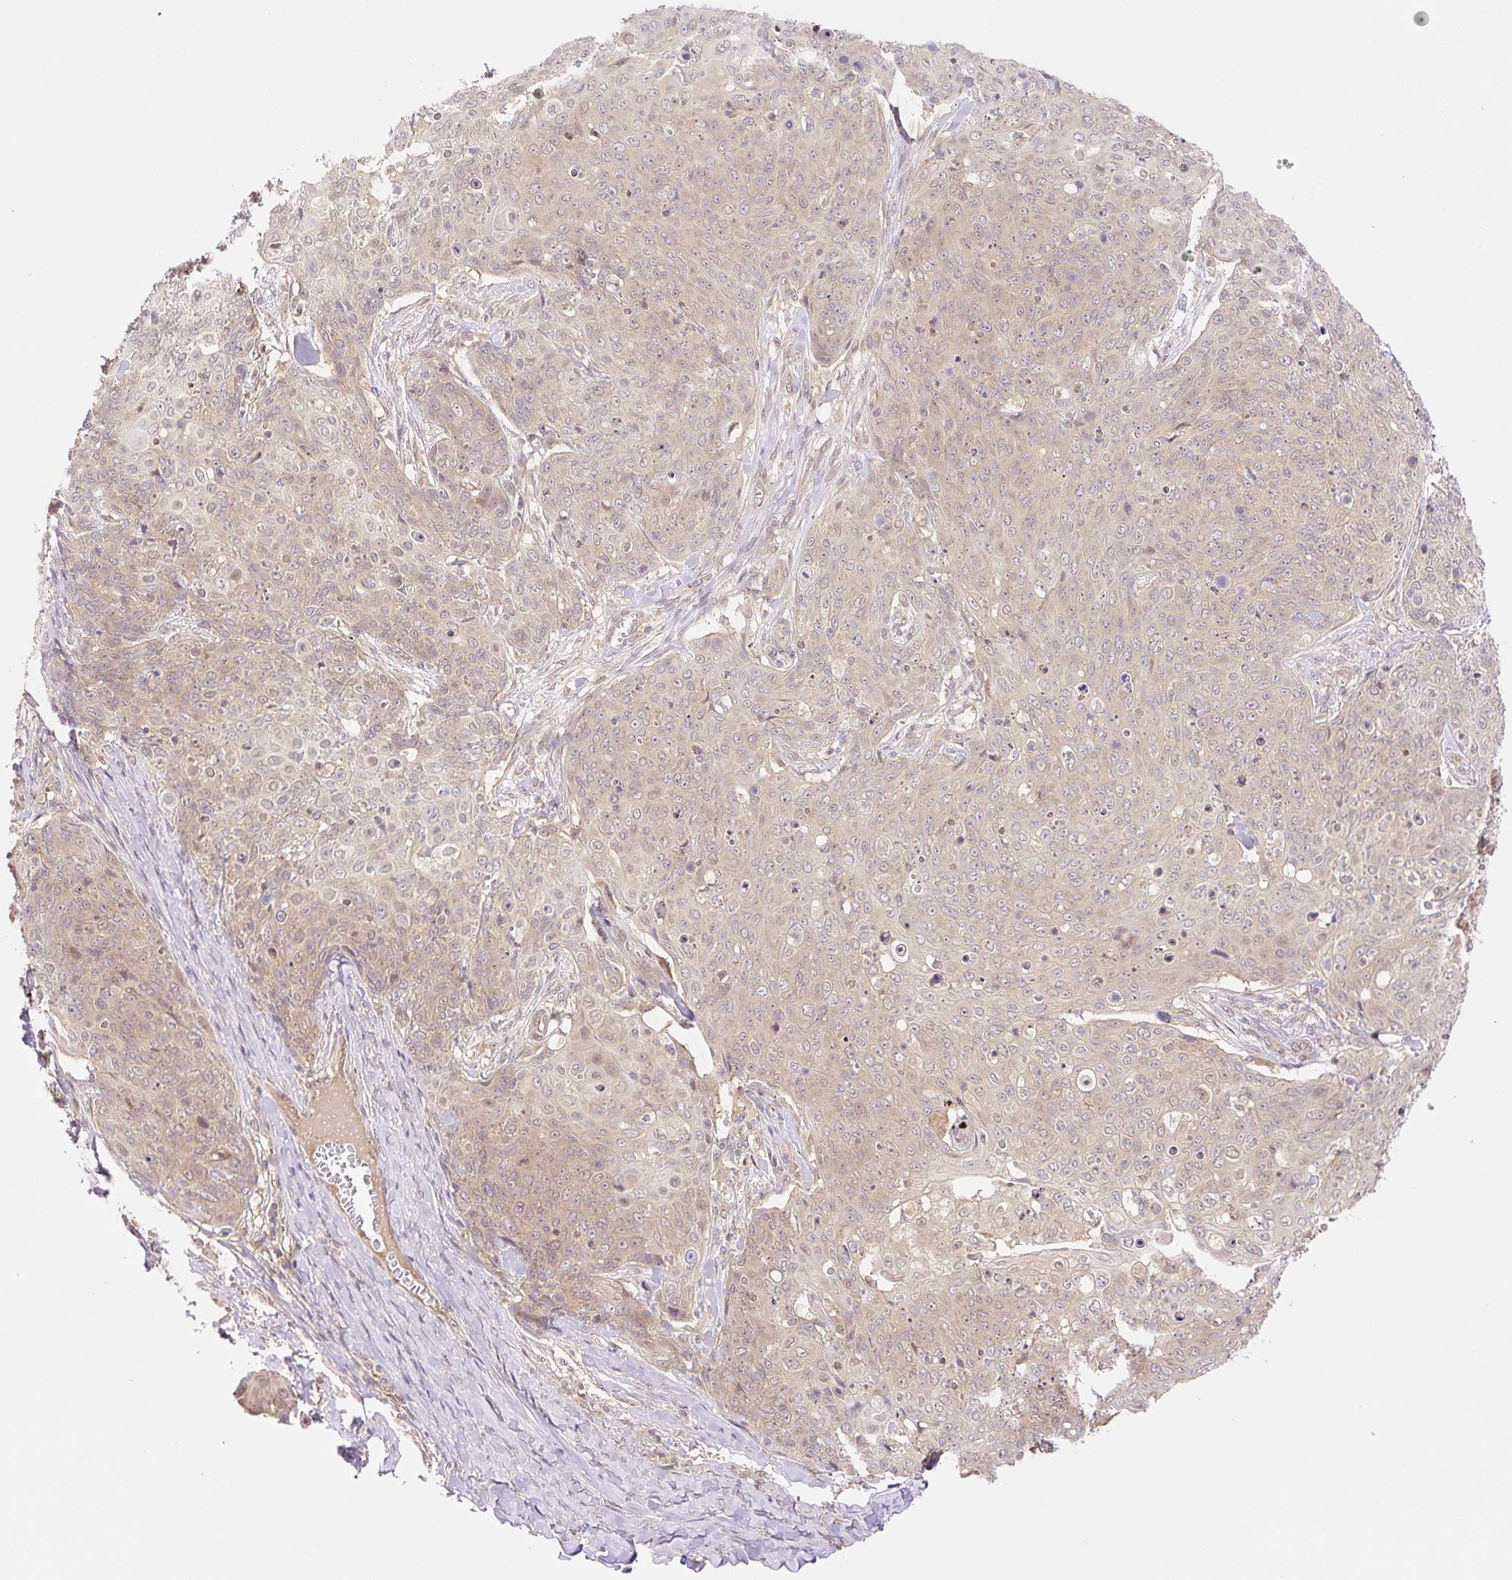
{"staining": {"intensity": "weak", "quantity": ">75%", "location": "cytoplasmic/membranous,nuclear"}, "tissue": "skin cancer", "cell_type": "Tumor cells", "image_type": "cancer", "snomed": [{"axis": "morphology", "description": "Squamous cell carcinoma, NOS"}, {"axis": "topography", "description": "Skin"}, {"axis": "topography", "description": "Vulva"}], "caption": "Immunohistochemistry (DAB) staining of human skin cancer (squamous cell carcinoma) displays weak cytoplasmic/membranous and nuclear protein staining in approximately >75% of tumor cells.", "gene": "VPS25", "patient": {"sex": "female", "age": 85}}